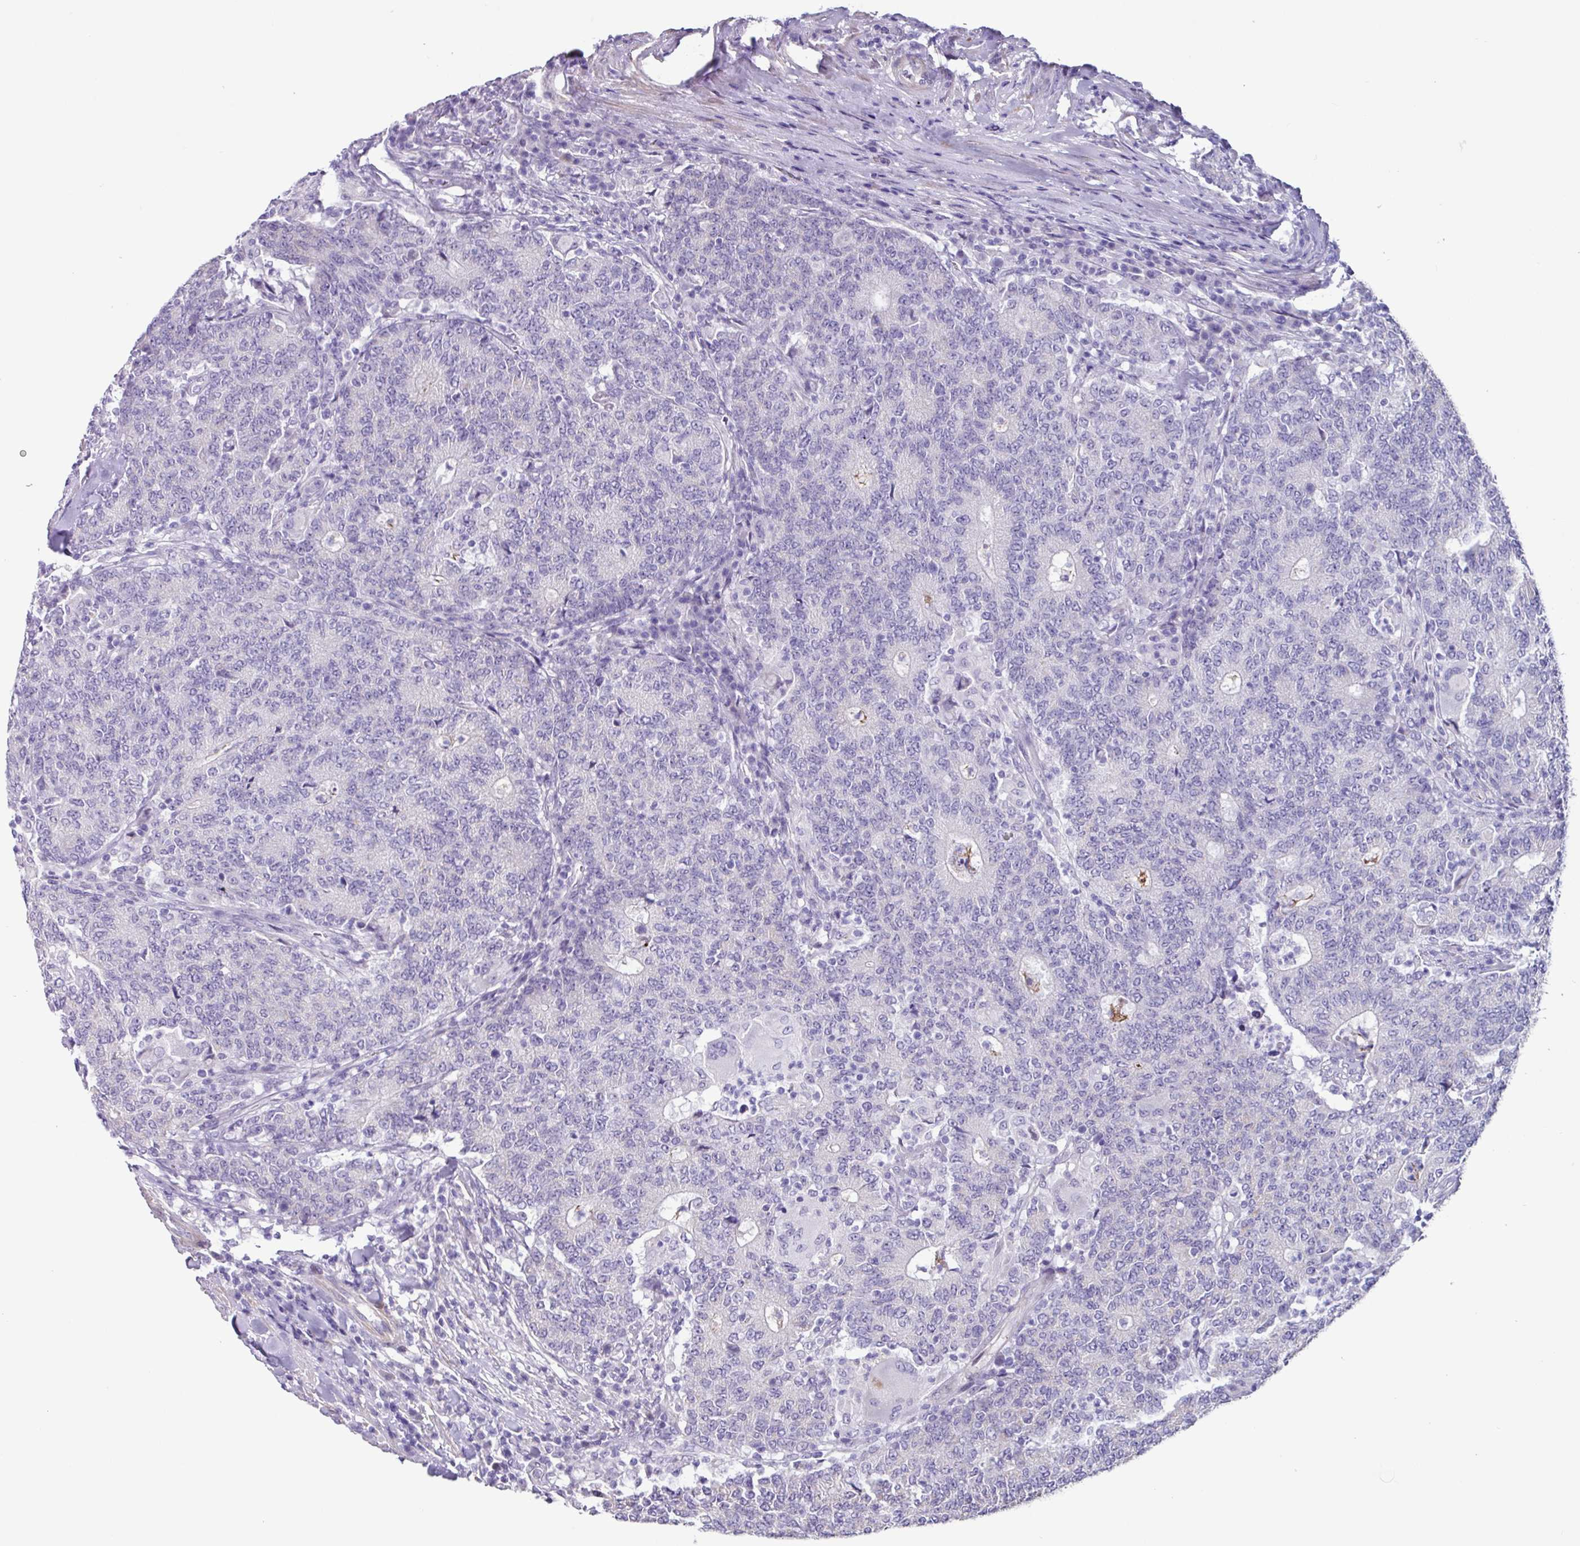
{"staining": {"intensity": "negative", "quantity": "none", "location": "none"}, "tissue": "colorectal cancer", "cell_type": "Tumor cells", "image_type": "cancer", "snomed": [{"axis": "morphology", "description": "Adenocarcinoma, NOS"}, {"axis": "topography", "description": "Colon"}], "caption": "An image of human colorectal adenocarcinoma is negative for staining in tumor cells.", "gene": "OTX1", "patient": {"sex": "female", "age": 75}}